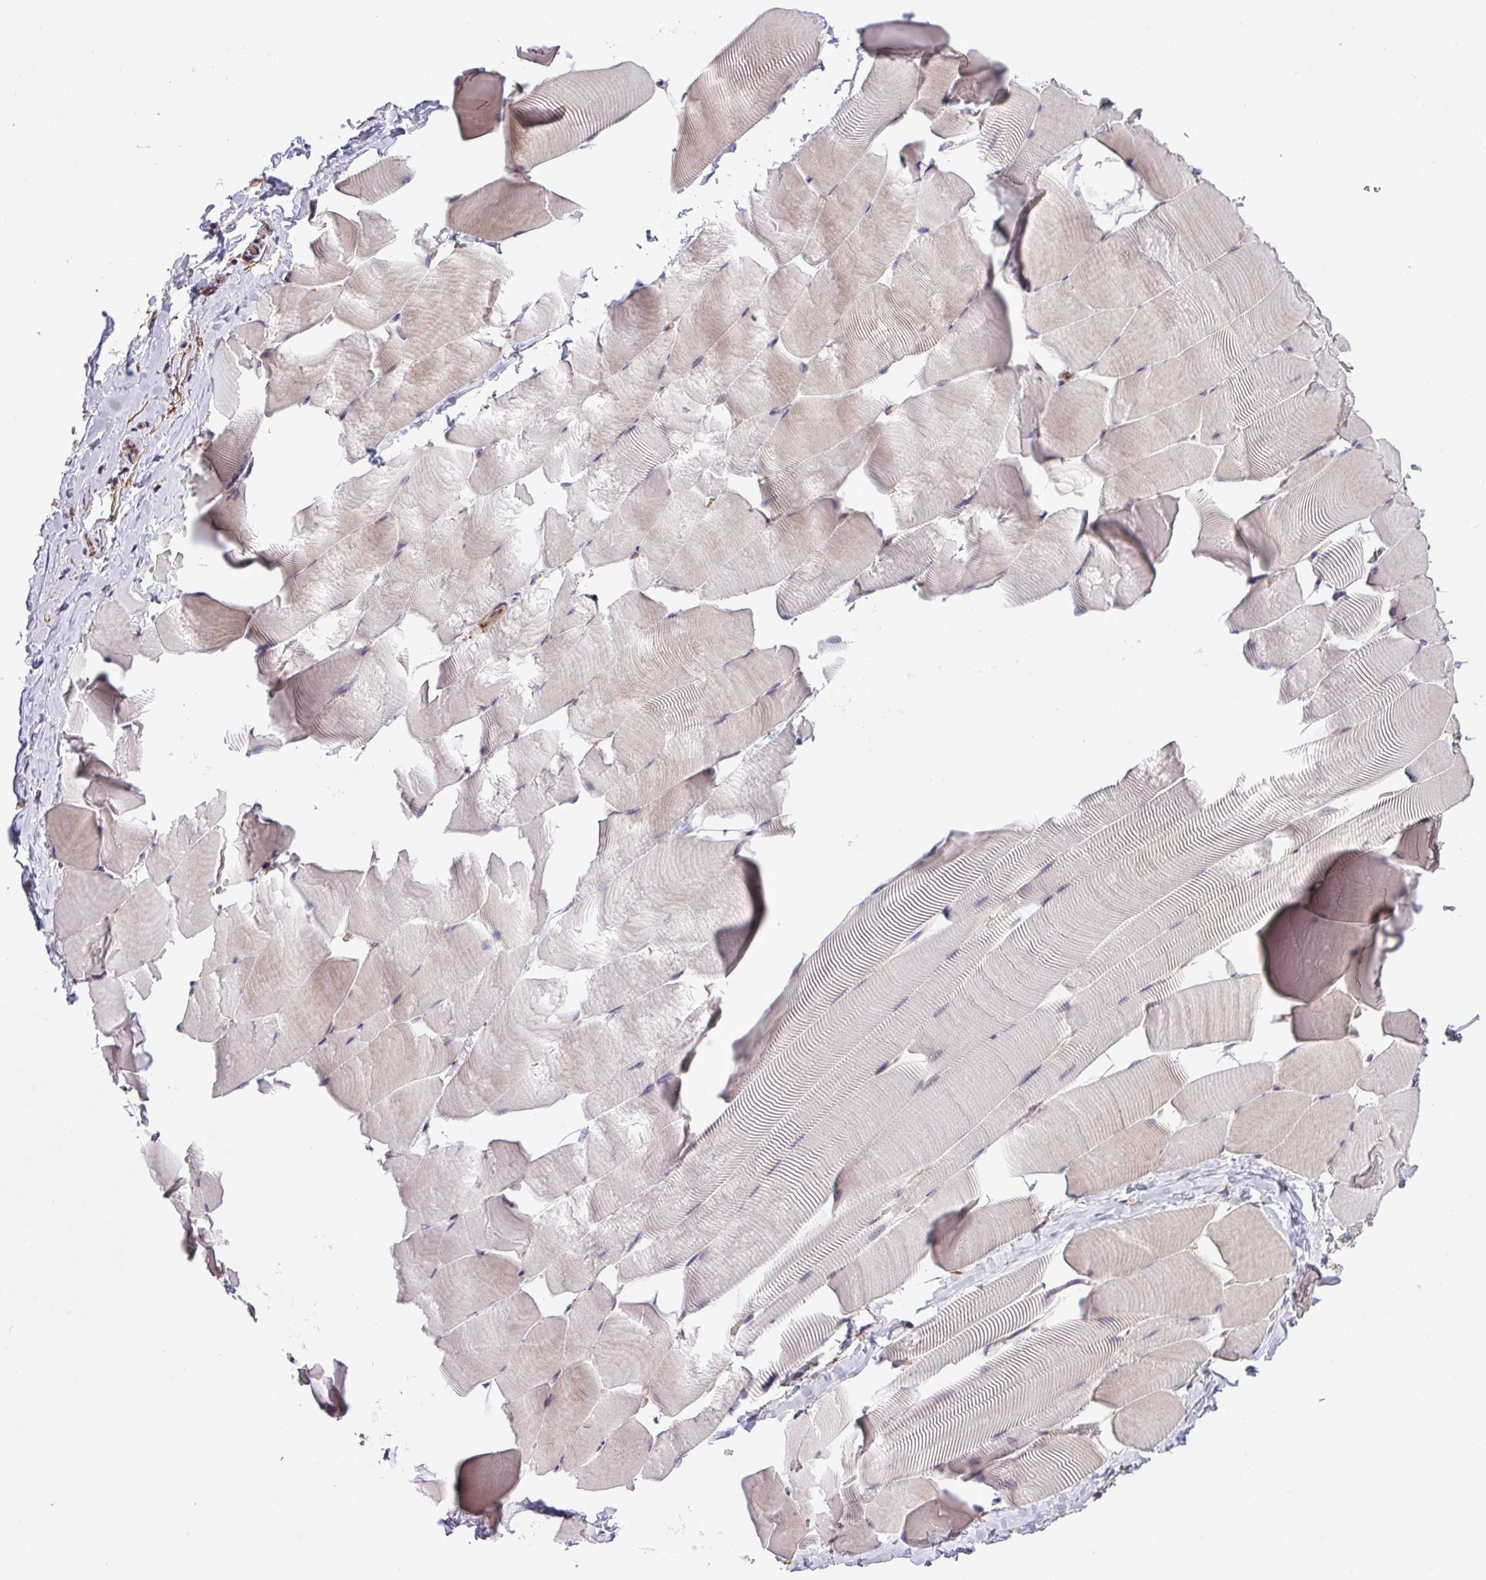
{"staining": {"intensity": "weak", "quantity": "<25%", "location": "cytoplasmic/membranous"}, "tissue": "skeletal muscle", "cell_type": "Myocytes", "image_type": "normal", "snomed": [{"axis": "morphology", "description": "Normal tissue, NOS"}, {"axis": "topography", "description": "Skeletal muscle"}], "caption": "Skeletal muscle stained for a protein using immunohistochemistry exhibits no expression myocytes.", "gene": "MEGF6", "patient": {"sex": "male", "age": 25}}